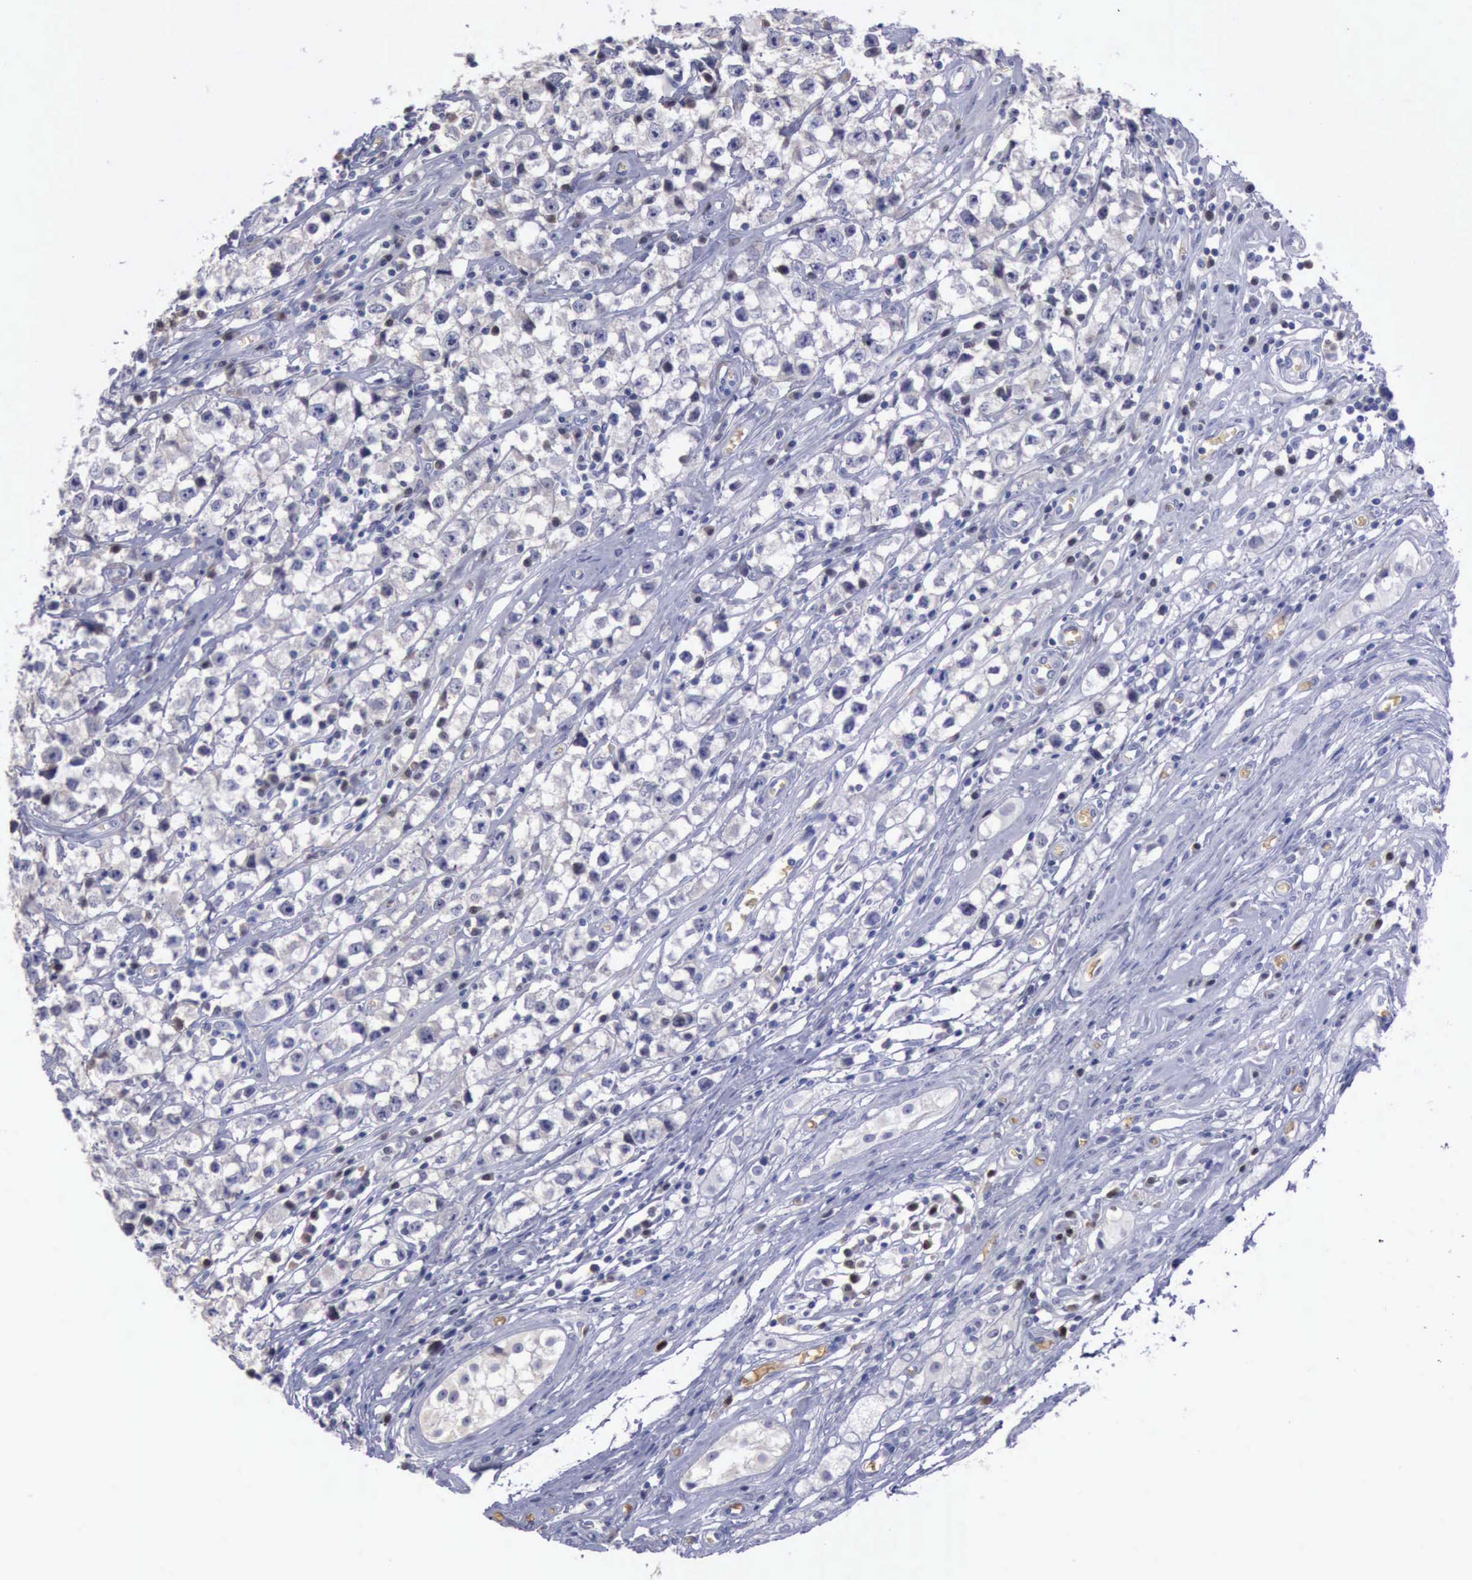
{"staining": {"intensity": "negative", "quantity": "none", "location": "none"}, "tissue": "testis cancer", "cell_type": "Tumor cells", "image_type": "cancer", "snomed": [{"axis": "morphology", "description": "Seminoma, NOS"}, {"axis": "topography", "description": "Testis"}], "caption": "The photomicrograph shows no staining of tumor cells in testis cancer. The staining was performed using DAB (3,3'-diaminobenzidine) to visualize the protein expression in brown, while the nuclei were stained in blue with hematoxylin (Magnification: 20x).", "gene": "CEP128", "patient": {"sex": "male", "age": 35}}